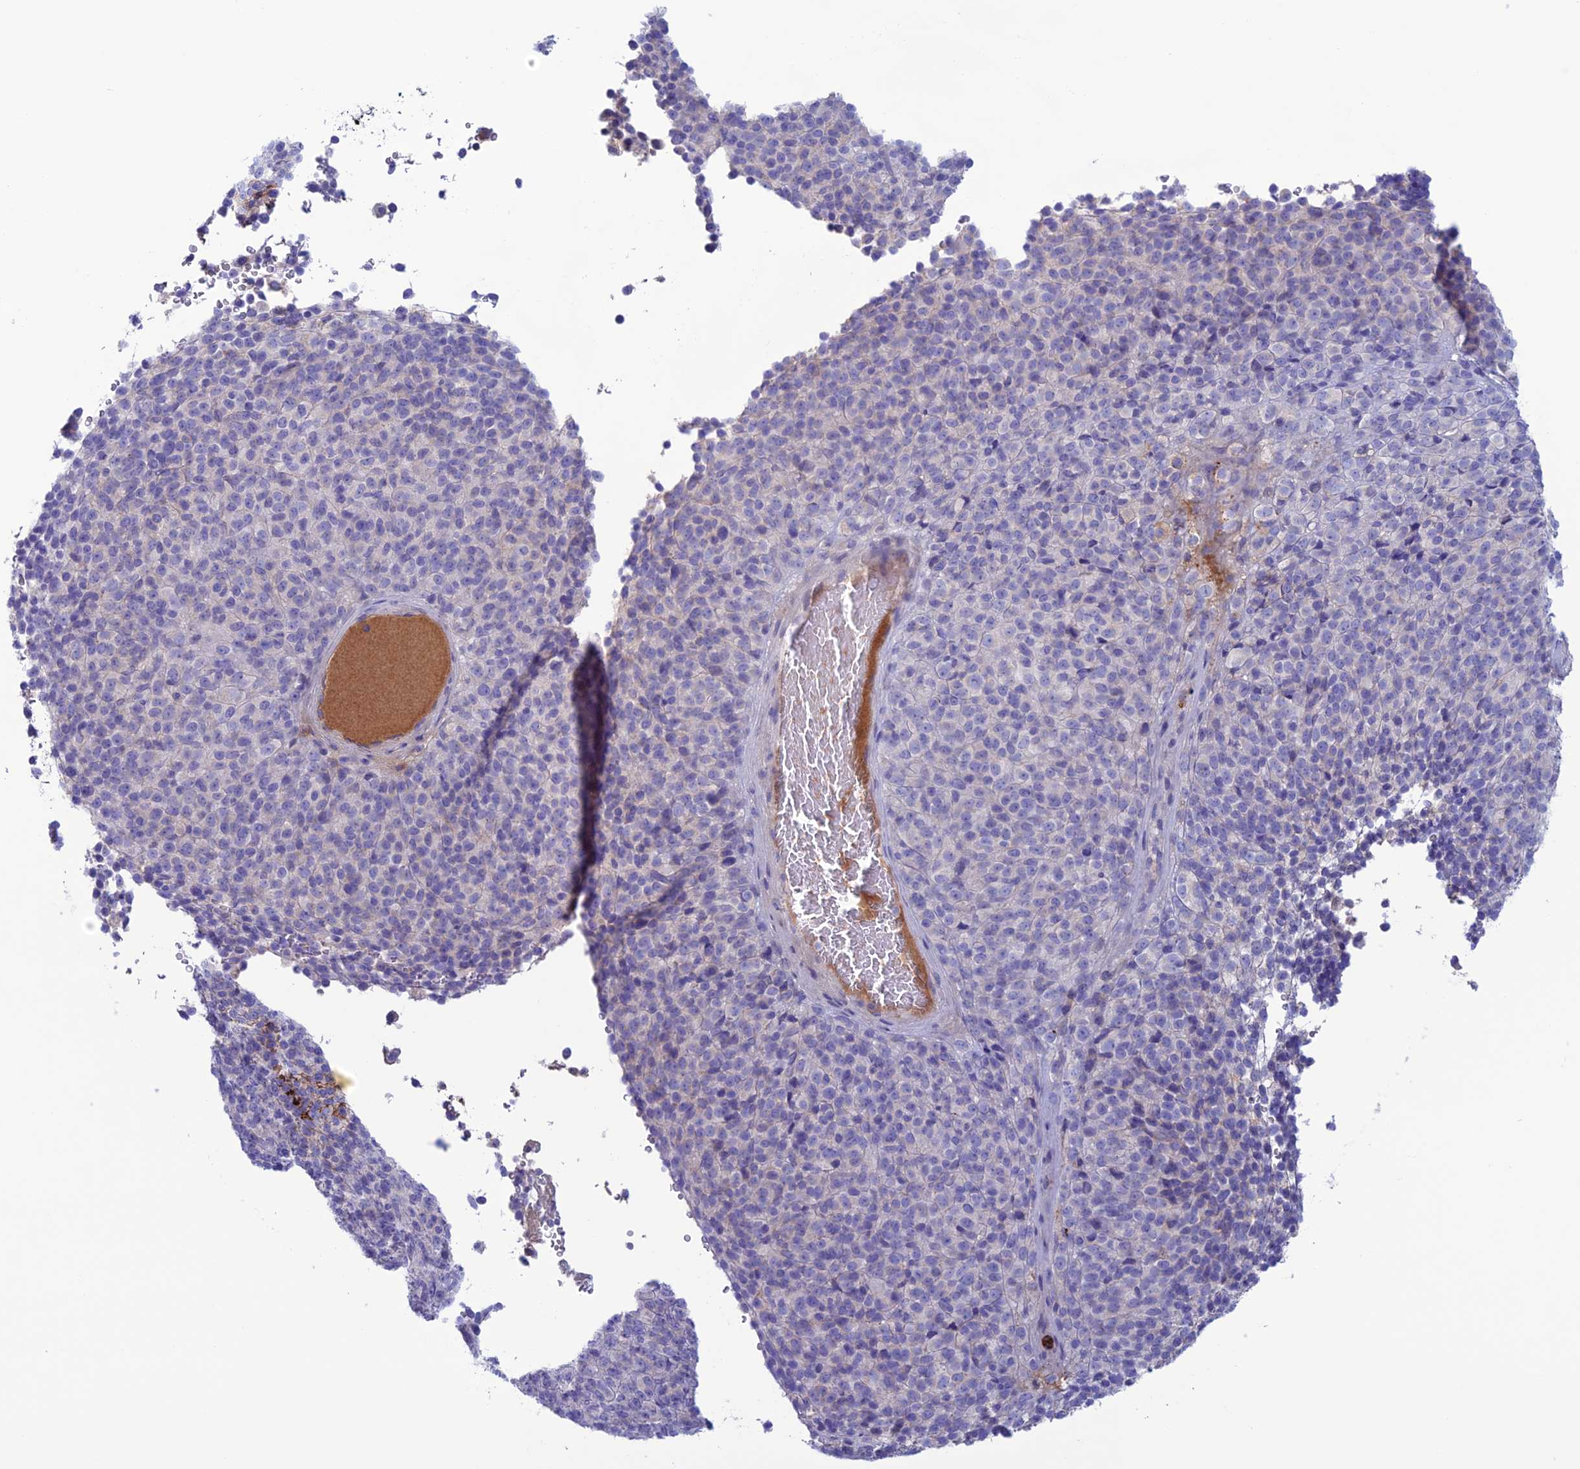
{"staining": {"intensity": "negative", "quantity": "none", "location": "none"}, "tissue": "melanoma", "cell_type": "Tumor cells", "image_type": "cancer", "snomed": [{"axis": "morphology", "description": "Malignant melanoma, Metastatic site"}, {"axis": "topography", "description": "Brain"}], "caption": "The histopathology image shows no significant expression in tumor cells of malignant melanoma (metastatic site).", "gene": "CDC42EP5", "patient": {"sex": "female", "age": 56}}